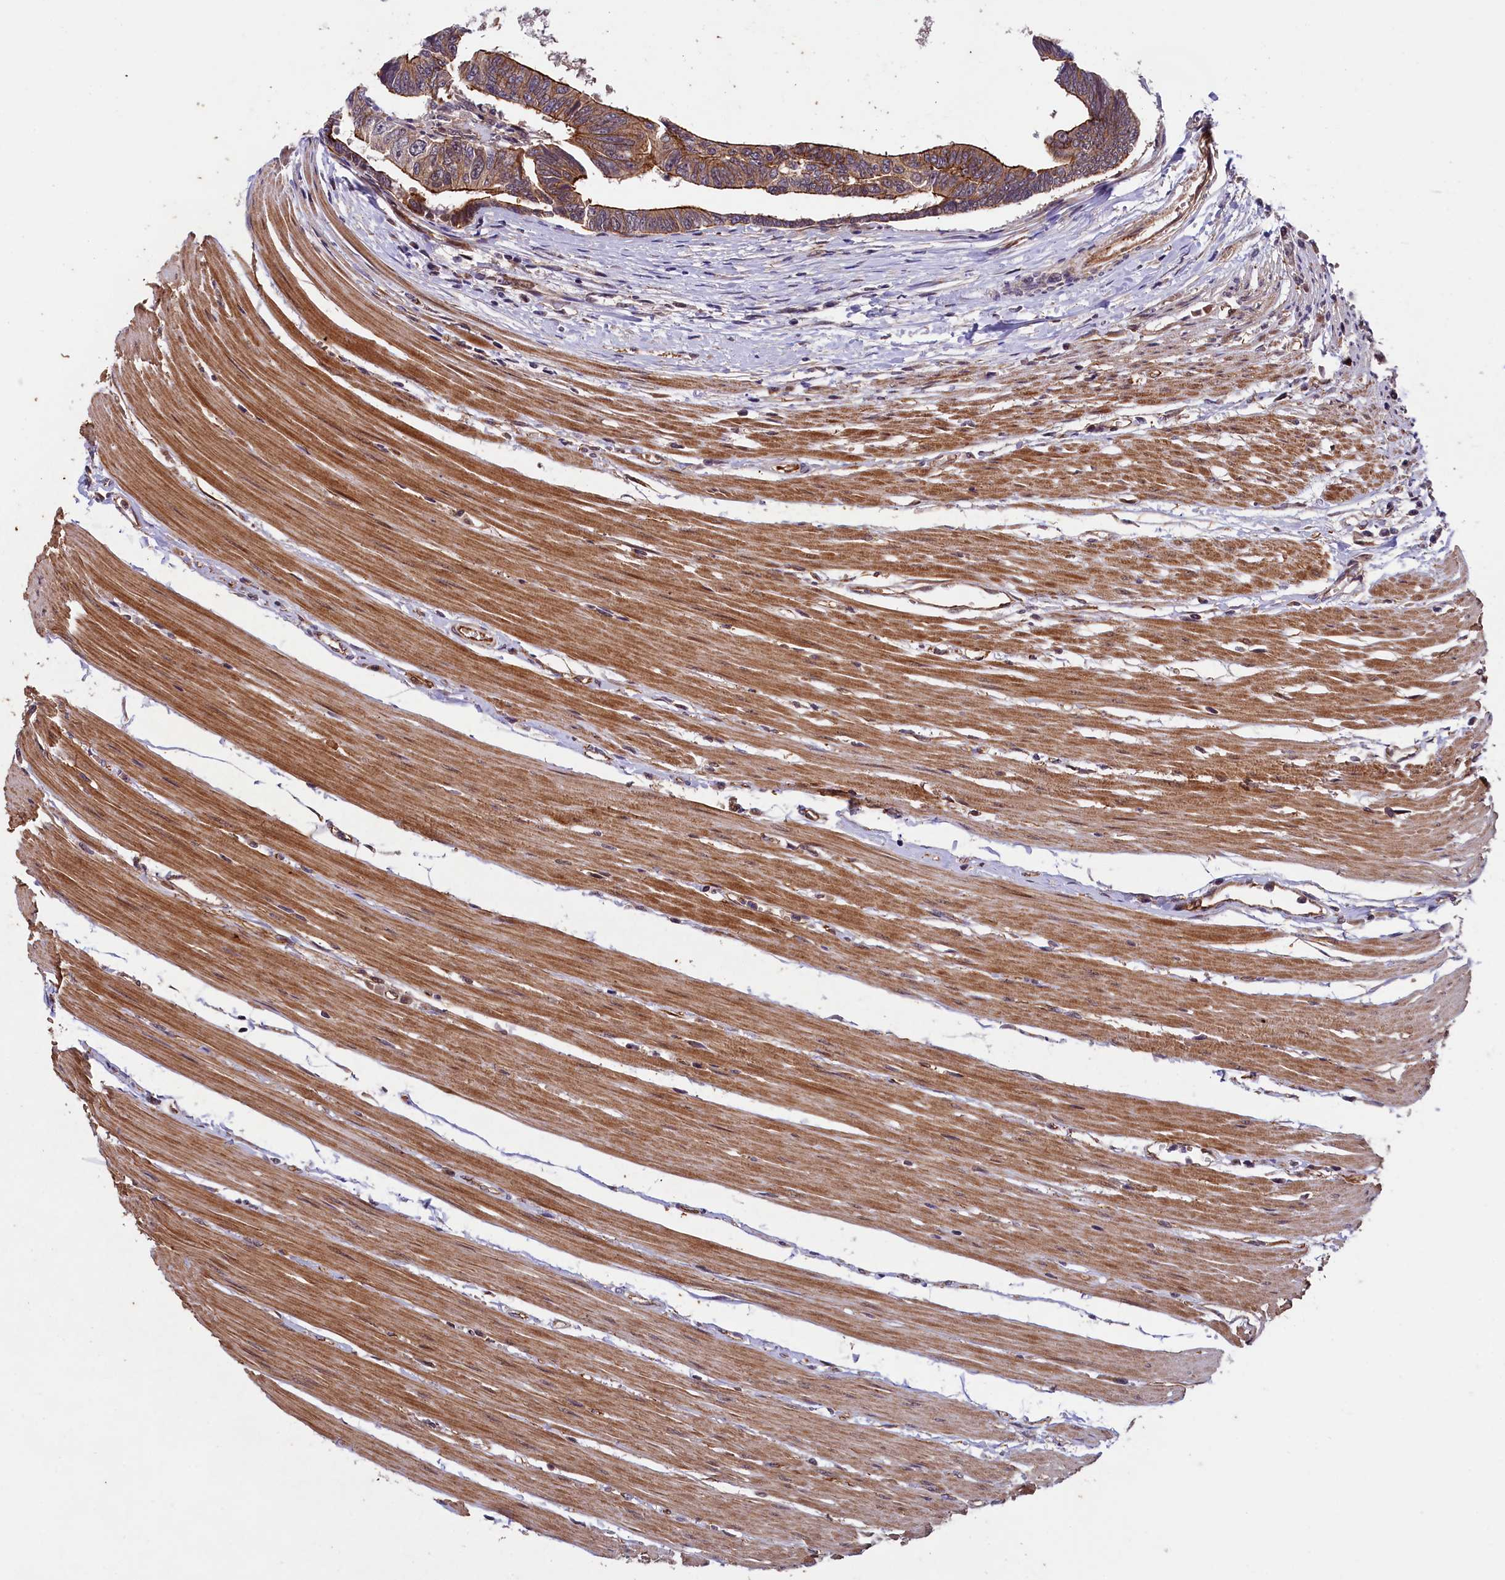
{"staining": {"intensity": "moderate", "quantity": ">75%", "location": "cytoplasmic/membranous"}, "tissue": "colorectal cancer", "cell_type": "Tumor cells", "image_type": "cancer", "snomed": [{"axis": "morphology", "description": "Adenocarcinoma, NOS"}, {"axis": "topography", "description": "Rectum"}], "caption": "IHC photomicrograph of human colorectal cancer (adenocarcinoma) stained for a protein (brown), which demonstrates medium levels of moderate cytoplasmic/membranous positivity in about >75% of tumor cells.", "gene": "ARL14EP", "patient": {"sex": "female", "age": 65}}